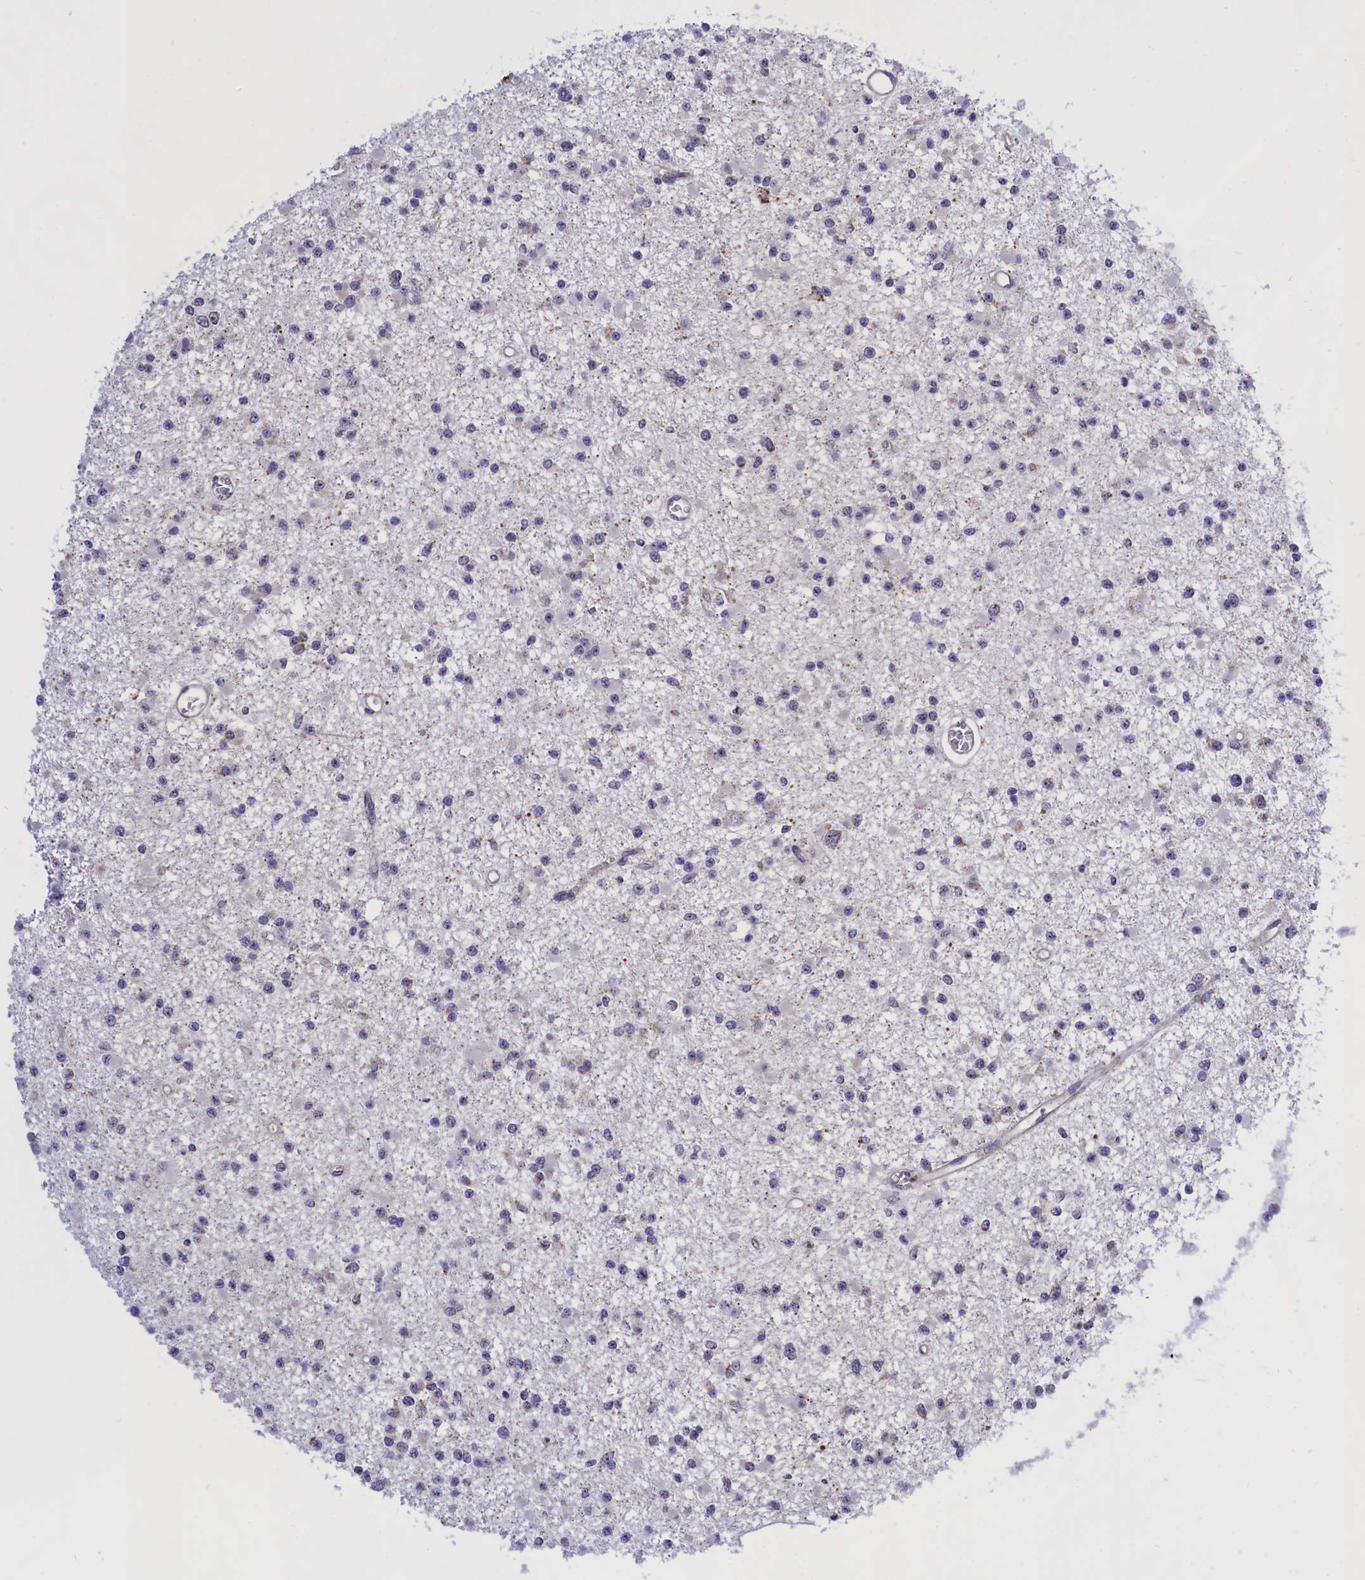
{"staining": {"intensity": "negative", "quantity": "none", "location": "none"}, "tissue": "glioma", "cell_type": "Tumor cells", "image_type": "cancer", "snomed": [{"axis": "morphology", "description": "Glioma, malignant, Low grade"}, {"axis": "topography", "description": "Brain"}], "caption": "High magnification brightfield microscopy of malignant glioma (low-grade) stained with DAB (brown) and counterstained with hematoxylin (blue): tumor cells show no significant staining.", "gene": "MPND", "patient": {"sex": "female", "age": 22}}